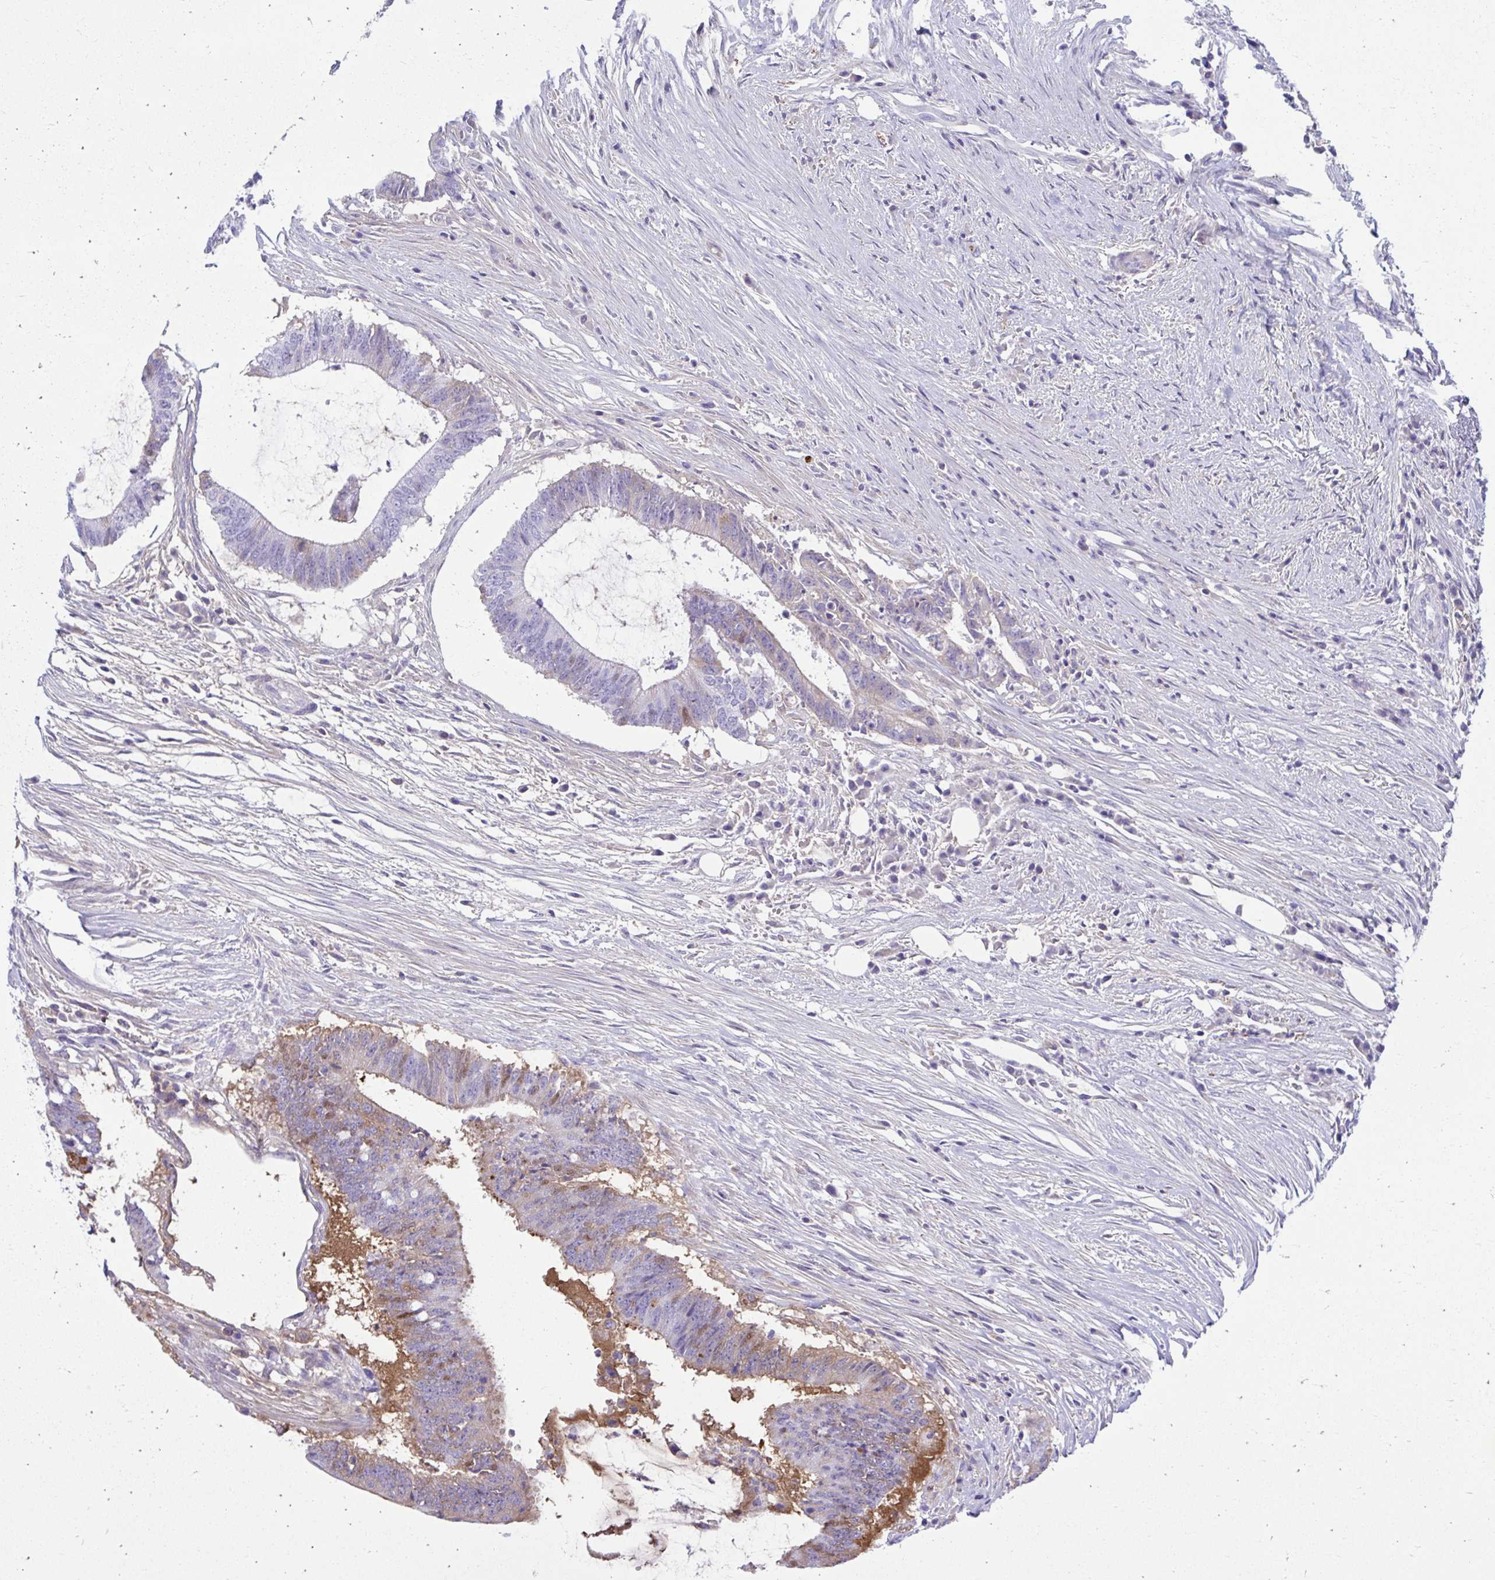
{"staining": {"intensity": "weak", "quantity": "<25%", "location": "cytoplasmic/membranous"}, "tissue": "colorectal cancer", "cell_type": "Tumor cells", "image_type": "cancer", "snomed": [{"axis": "morphology", "description": "Adenocarcinoma, NOS"}, {"axis": "topography", "description": "Colon"}], "caption": "Tumor cells are negative for brown protein staining in adenocarcinoma (colorectal).", "gene": "SMIM9", "patient": {"sex": "female", "age": 43}}